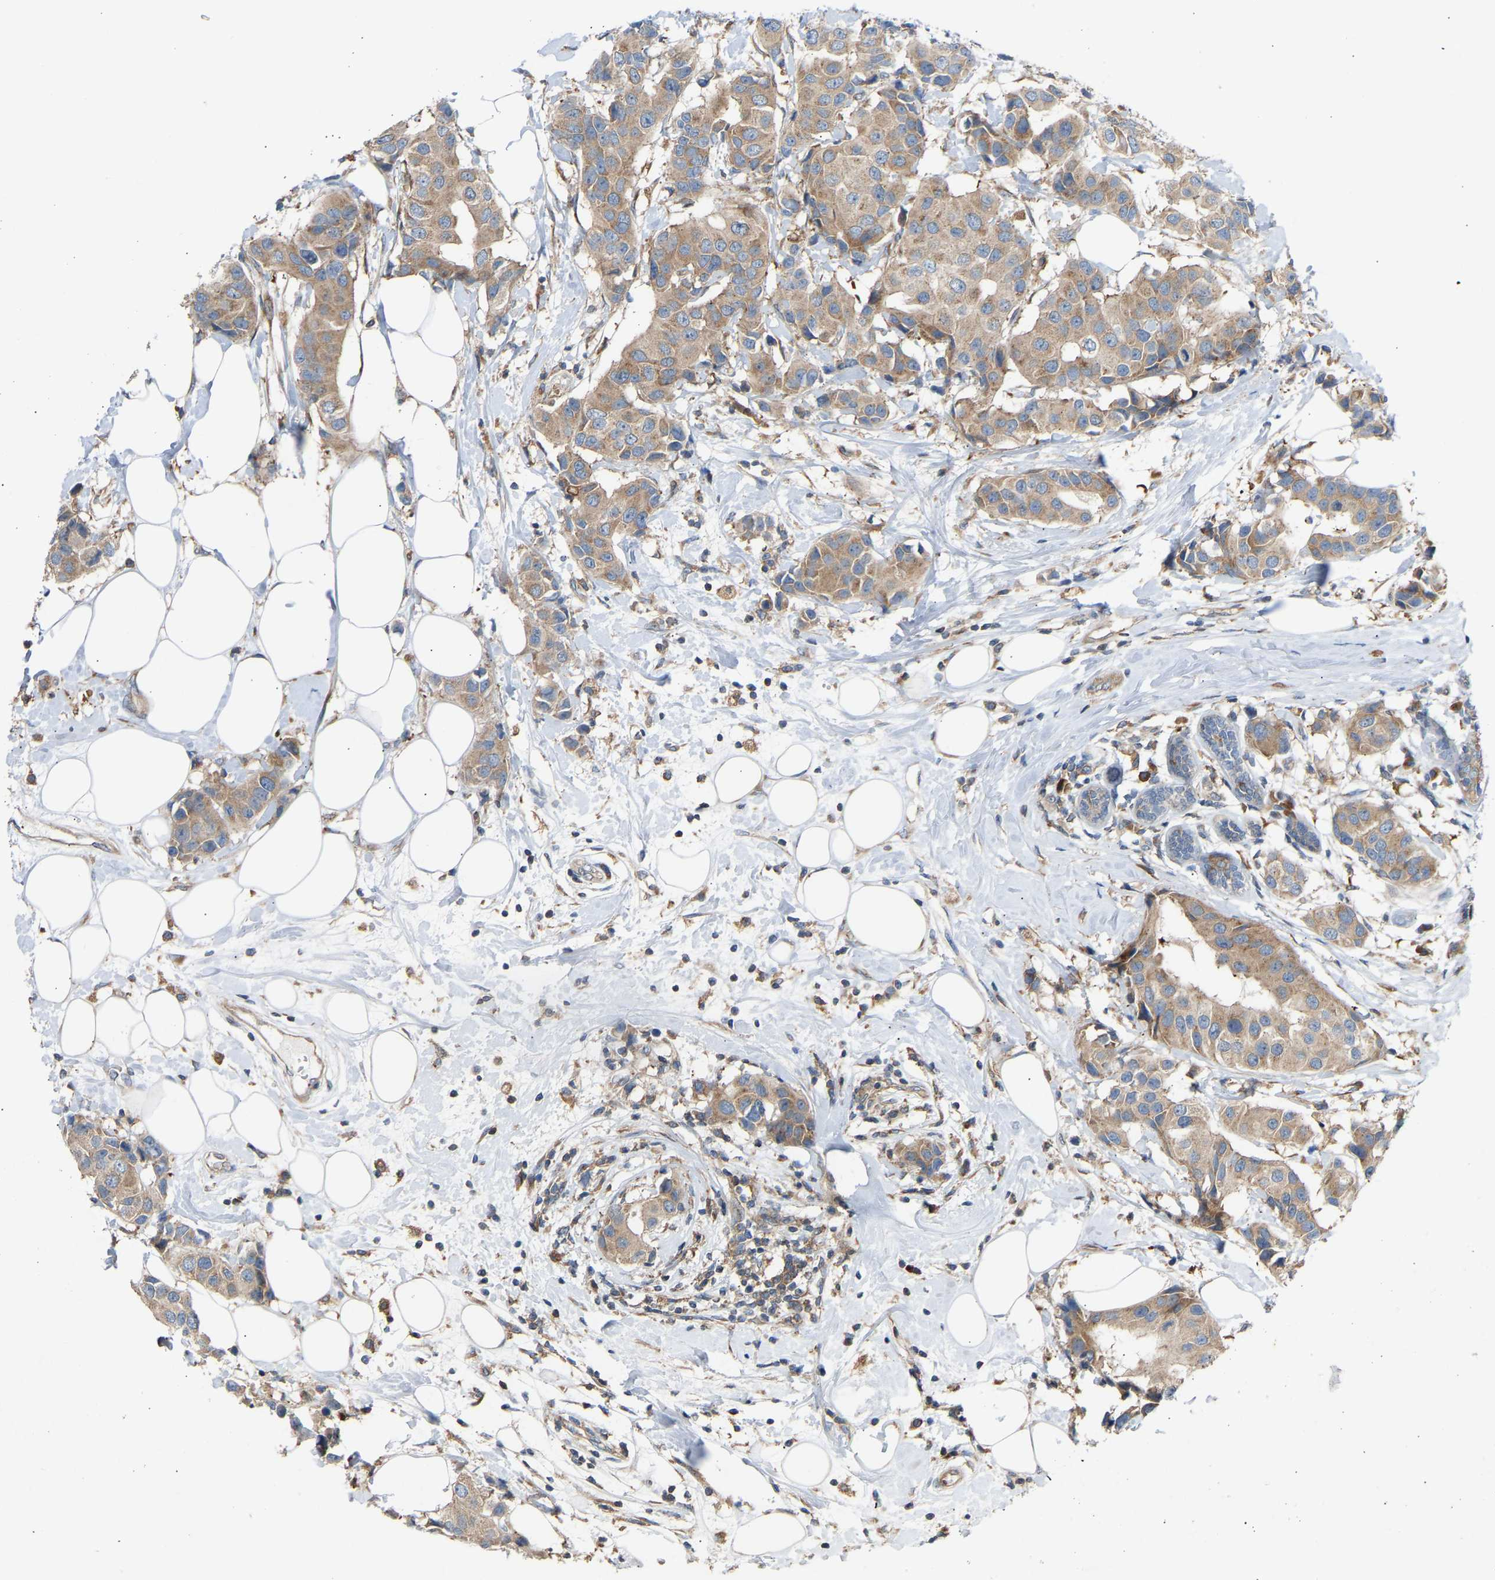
{"staining": {"intensity": "moderate", "quantity": ">75%", "location": "cytoplasmic/membranous"}, "tissue": "breast cancer", "cell_type": "Tumor cells", "image_type": "cancer", "snomed": [{"axis": "morphology", "description": "Normal tissue, NOS"}, {"axis": "morphology", "description": "Duct carcinoma"}, {"axis": "topography", "description": "Breast"}], "caption": "The image shows immunohistochemical staining of breast cancer. There is moderate cytoplasmic/membranous positivity is seen in approximately >75% of tumor cells.", "gene": "GCN1", "patient": {"sex": "female", "age": 39}}